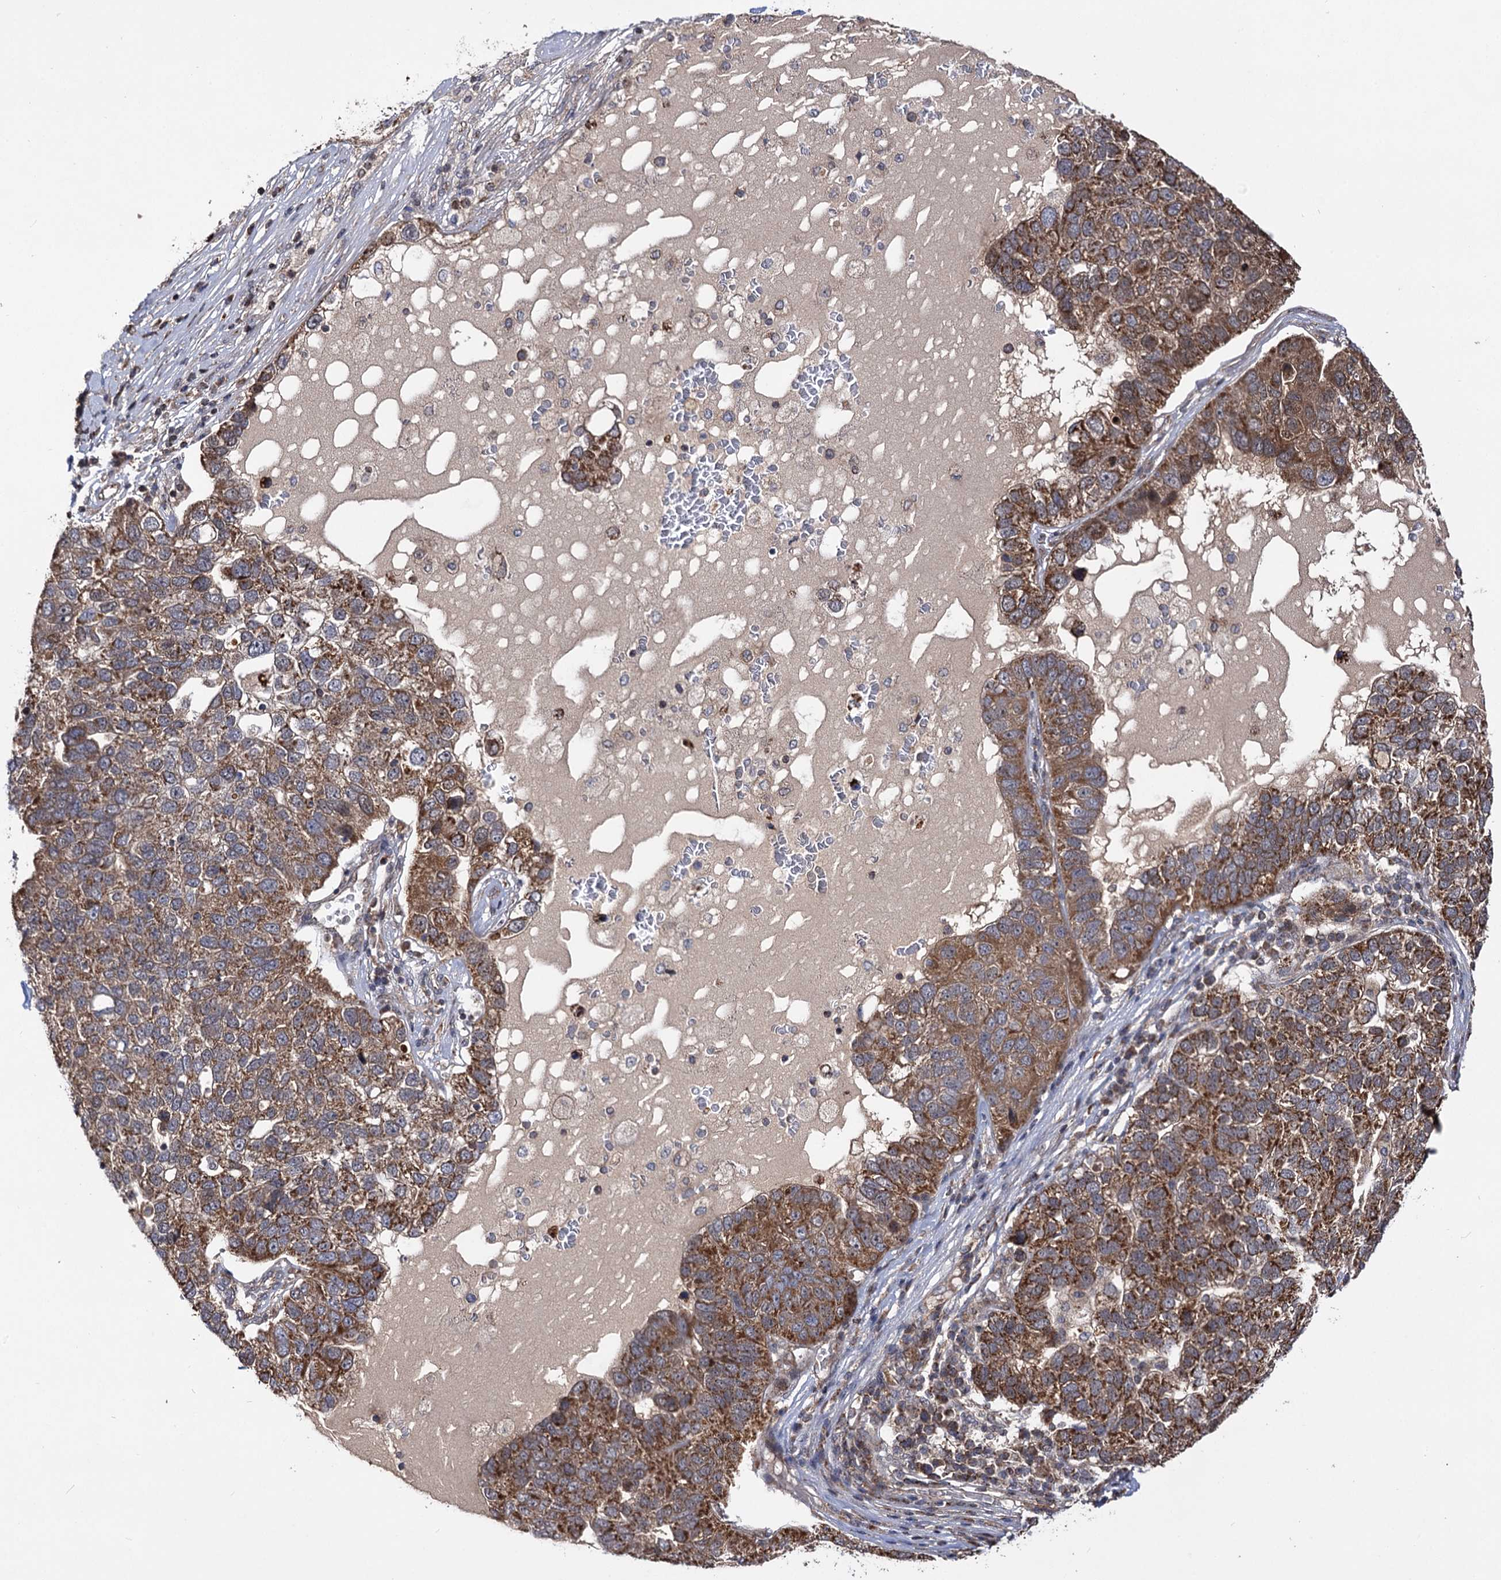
{"staining": {"intensity": "moderate", "quantity": ">75%", "location": "cytoplasmic/membranous"}, "tissue": "pancreatic cancer", "cell_type": "Tumor cells", "image_type": "cancer", "snomed": [{"axis": "morphology", "description": "Adenocarcinoma, NOS"}, {"axis": "topography", "description": "Pancreas"}], "caption": "Immunohistochemistry (IHC) of adenocarcinoma (pancreatic) exhibits medium levels of moderate cytoplasmic/membranous expression in about >75% of tumor cells. (DAB = brown stain, brightfield microscopy at high magnification).", "gene": "CEP76", "patient": {"sex": "female", "age": 61}}